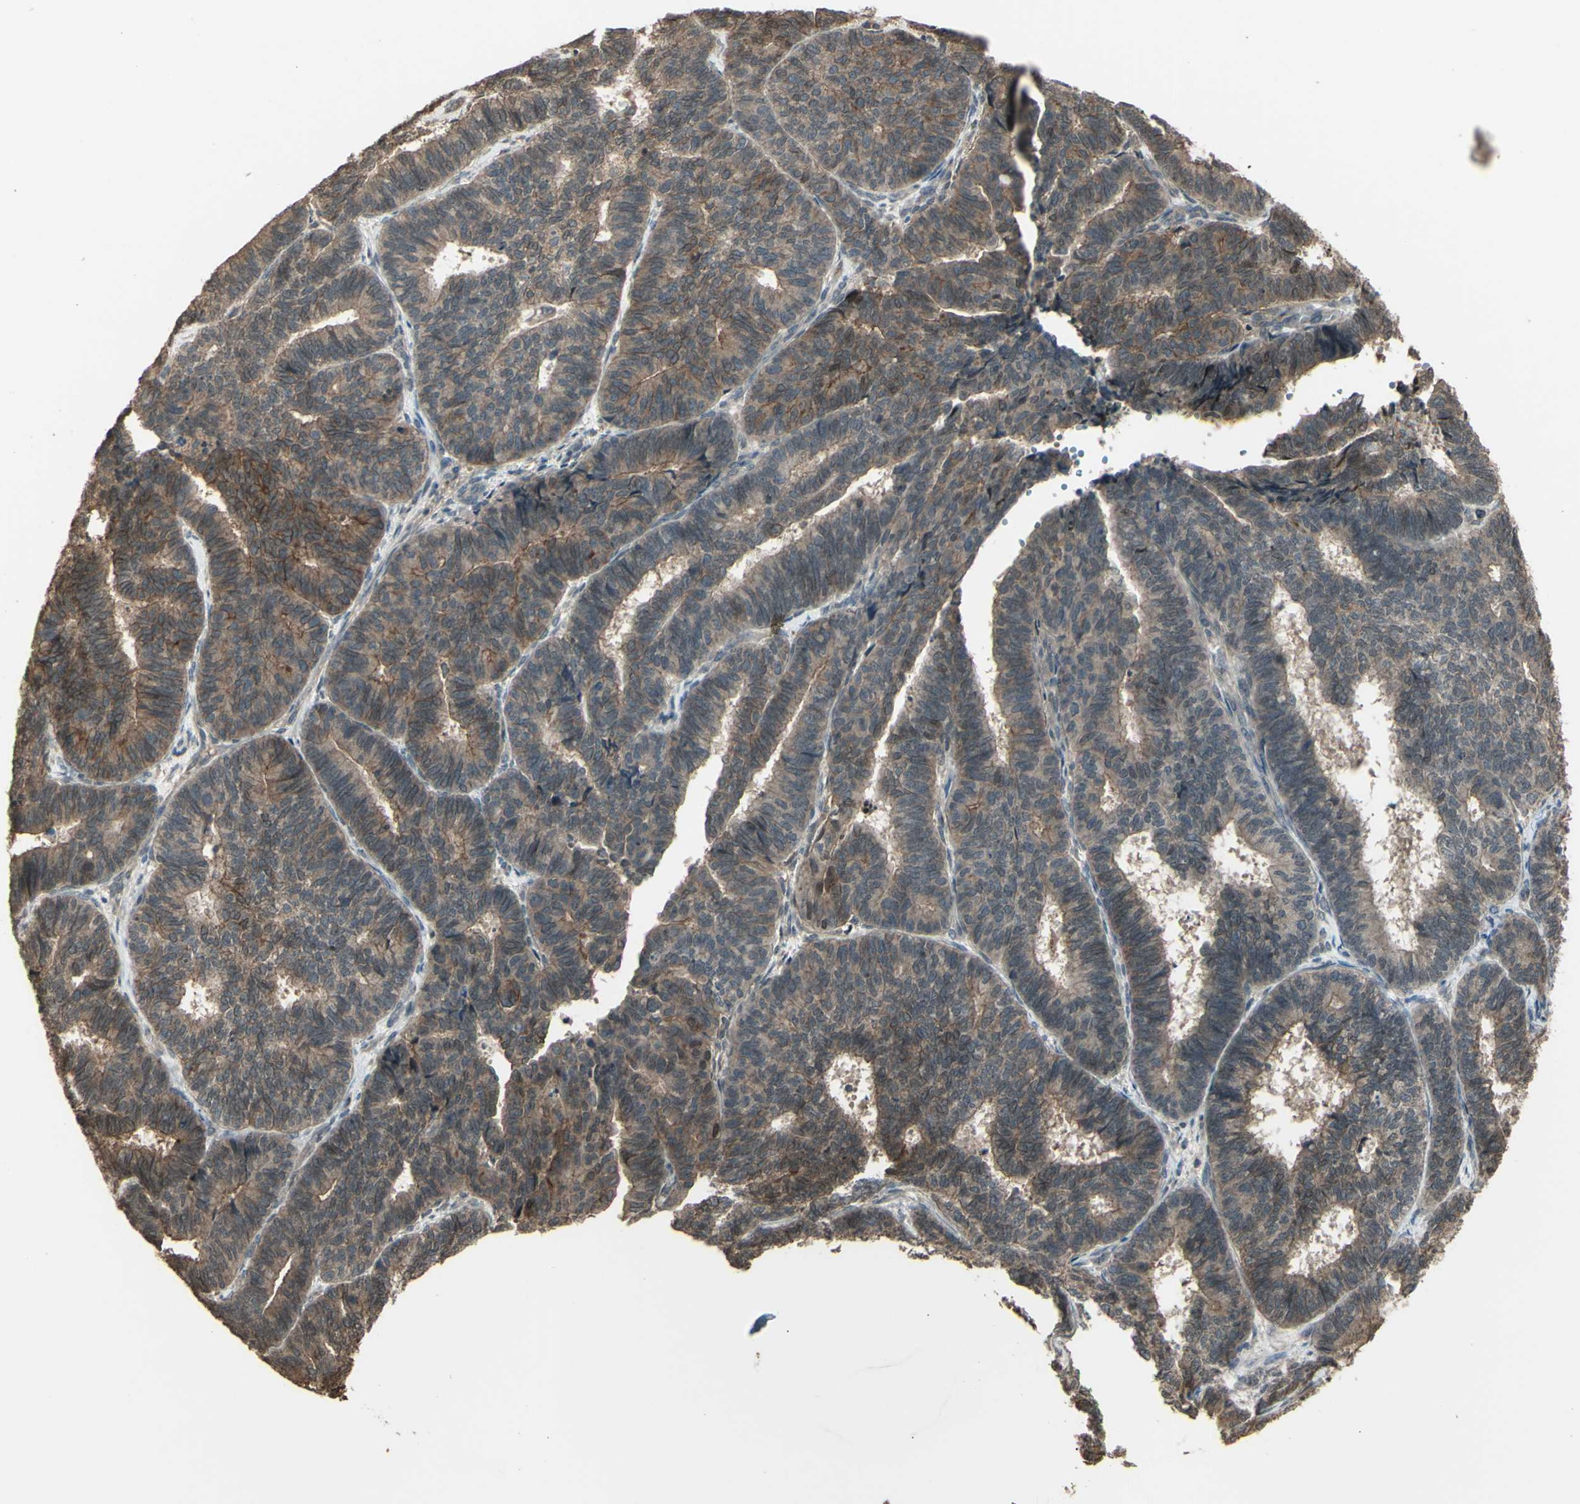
{"staining": {"intensity": "weak", "quantity": ">75%", "location": "cytoplasmic/membranous"}, "tissue": "endometrial cancer", "cell_type": "Tumor cells", "image_type": "cancer", "snomed": [{"axis": "morphology", "description": "Adenocarcinoma, NOS"}, {"axis": "topography", "description": "Endometrium"}], "caption": "DAB immunohistochemical staining of human endometrial cancer reveals weak cytoplasmic/membranous protein staining in approximately >75% of tumor cells. (DAB (3,3'-diaminobenzidine) IHC, brown staining for protein, blue staining for nuclei).", "gene": "GNAS", "patient": {"sex": "female", "age": 70}}